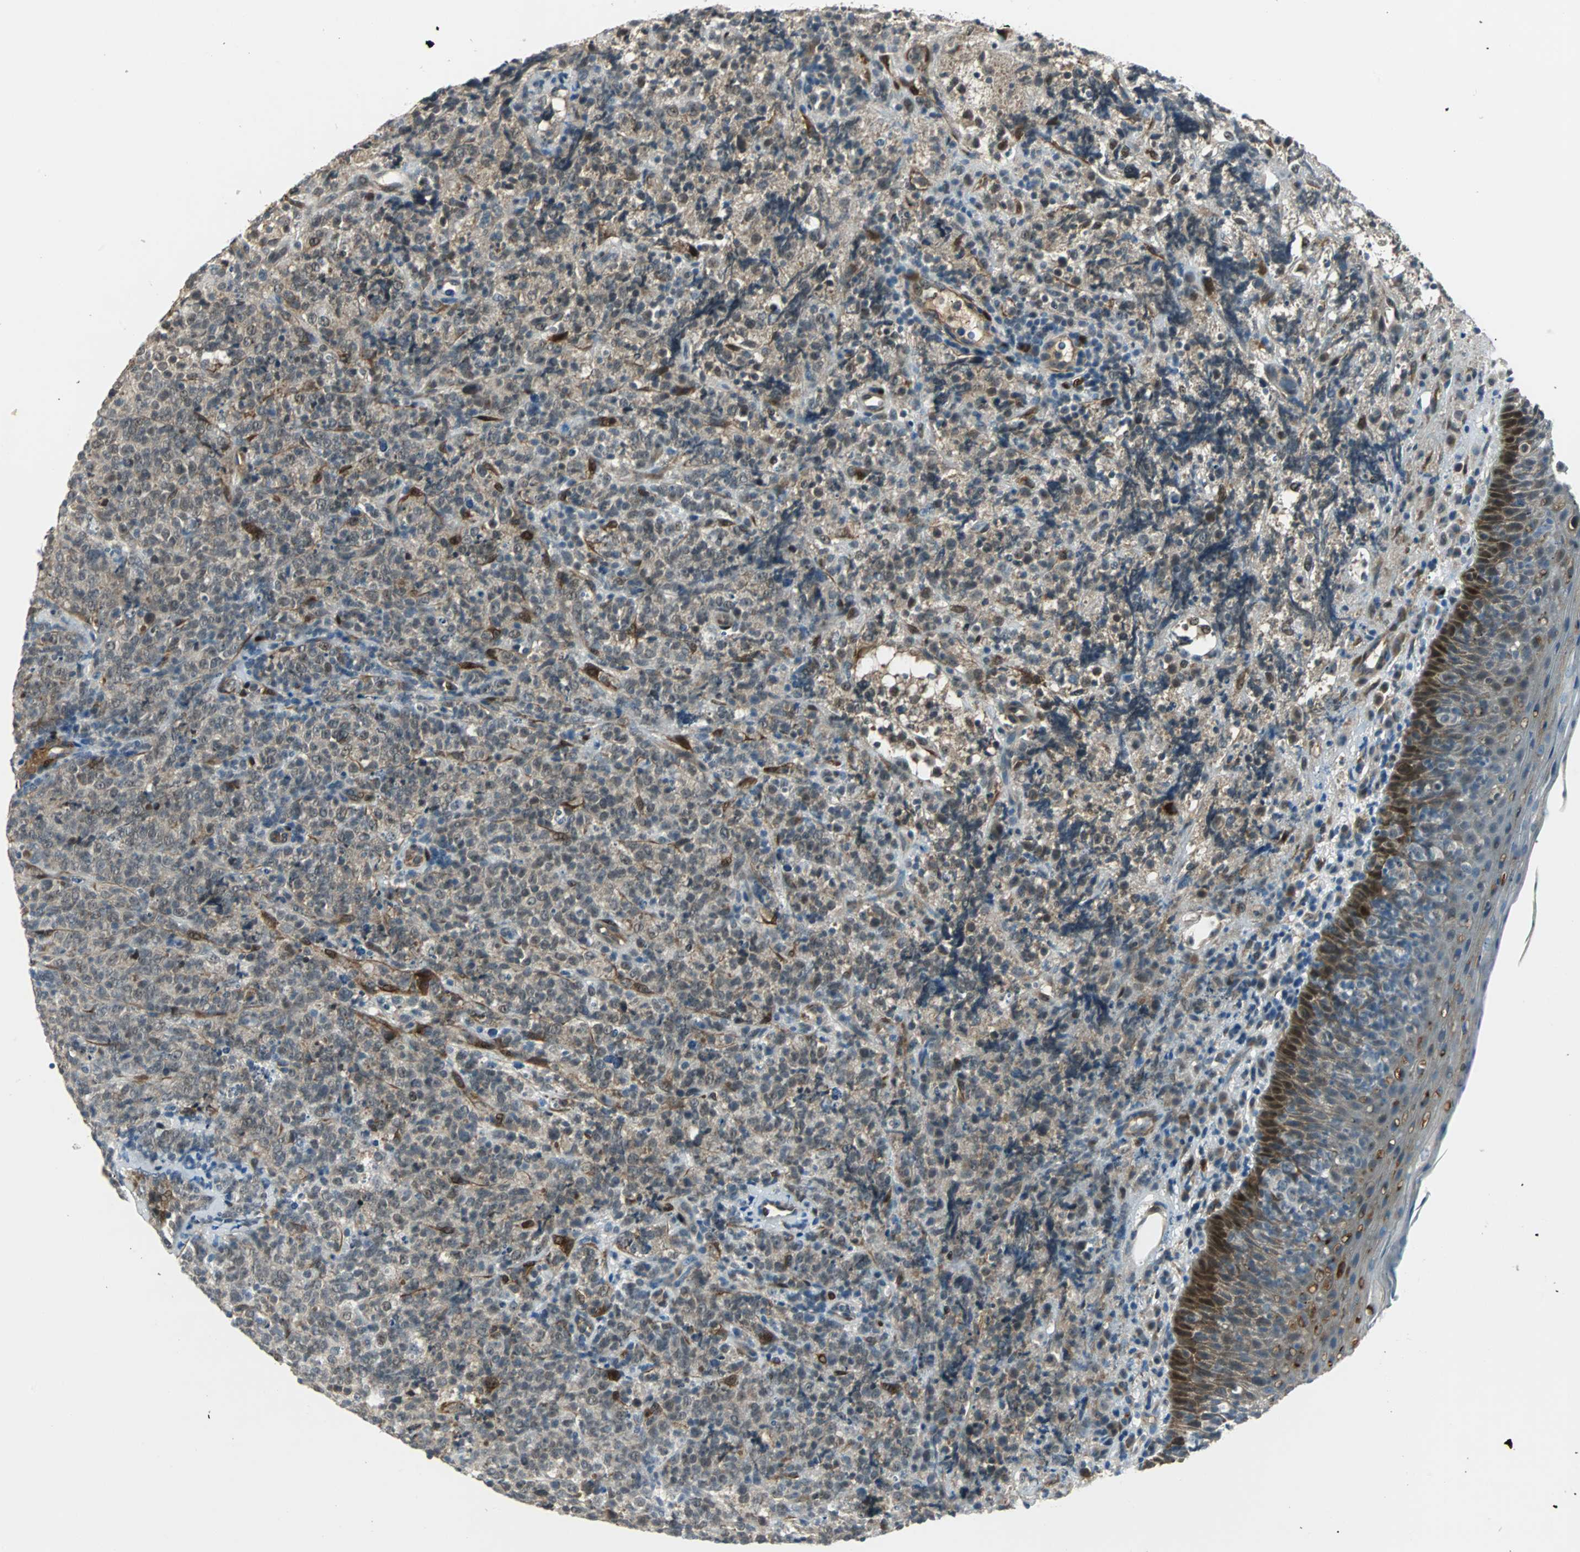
{"staining": {"intensity": "weak", "quantity": "25%-75%", "location": "cytoplasmic/membranous,nuclear"}, "tissue": "lymphoma", "cell_type": "Tumor cells", "image_type": "cancer", "snomed": [{"axis": "morphology", "description": "Malignant lymphoma, non-Hodgkin's type, High grade"}, {"axis": "topography", "description": "Tonsil"}], "caption": "Immunohistochemistry (IHC) staining of lymphoma, which reveals low levels of weak cytoplasmic/membranous and nuclear staining in about 25%-75% of tumor cells indicating weak cytoplasmic/membranous and nuclear protein expression. The staining was performed using DAB (3,3'-diaminobenzidine) (brown) for protein detection and nuclei were counterstained in hematoxylin (blue).", "gene": "FHL2", "patient": {"sex": "female", "age": 36}}